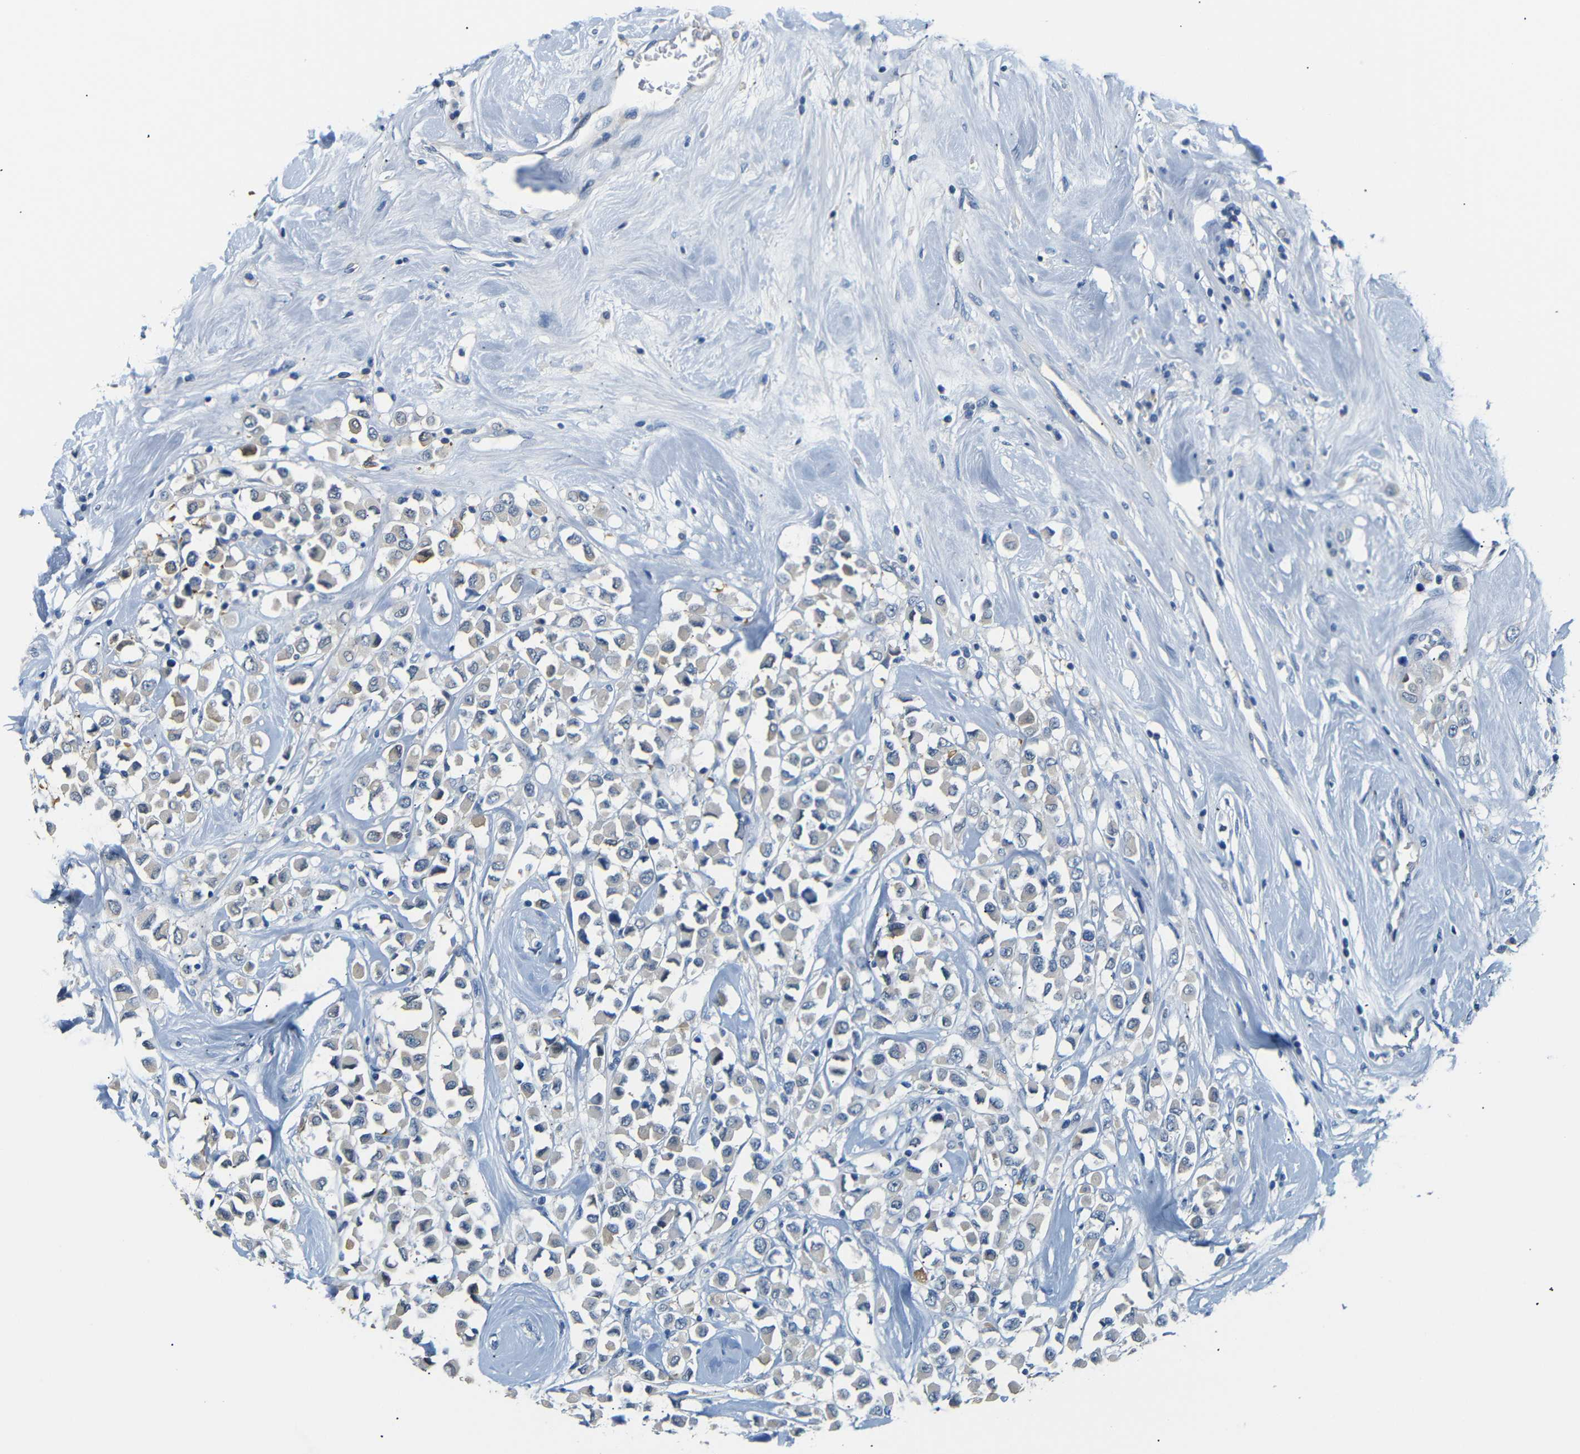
{"staining": {"intensity": "weak", "quantity": "<25%", "location": "cytoplasmic/membranous"}, "tissue": "breast cancer", "cell_type": "Tumor cells", "image_type": "cancer", "snomed": [{"axis": "morphology", "description": "Duct carcinoma"}, {"axis": "topography", "description": "Breast"}], "caption": "This is an immunohistochemistry histopathology image of human intraductal carcinoma (breast). There is no positivity in tumor cells.", "gene": "SFN", "patient": {"sex": "female", "age": 61}}